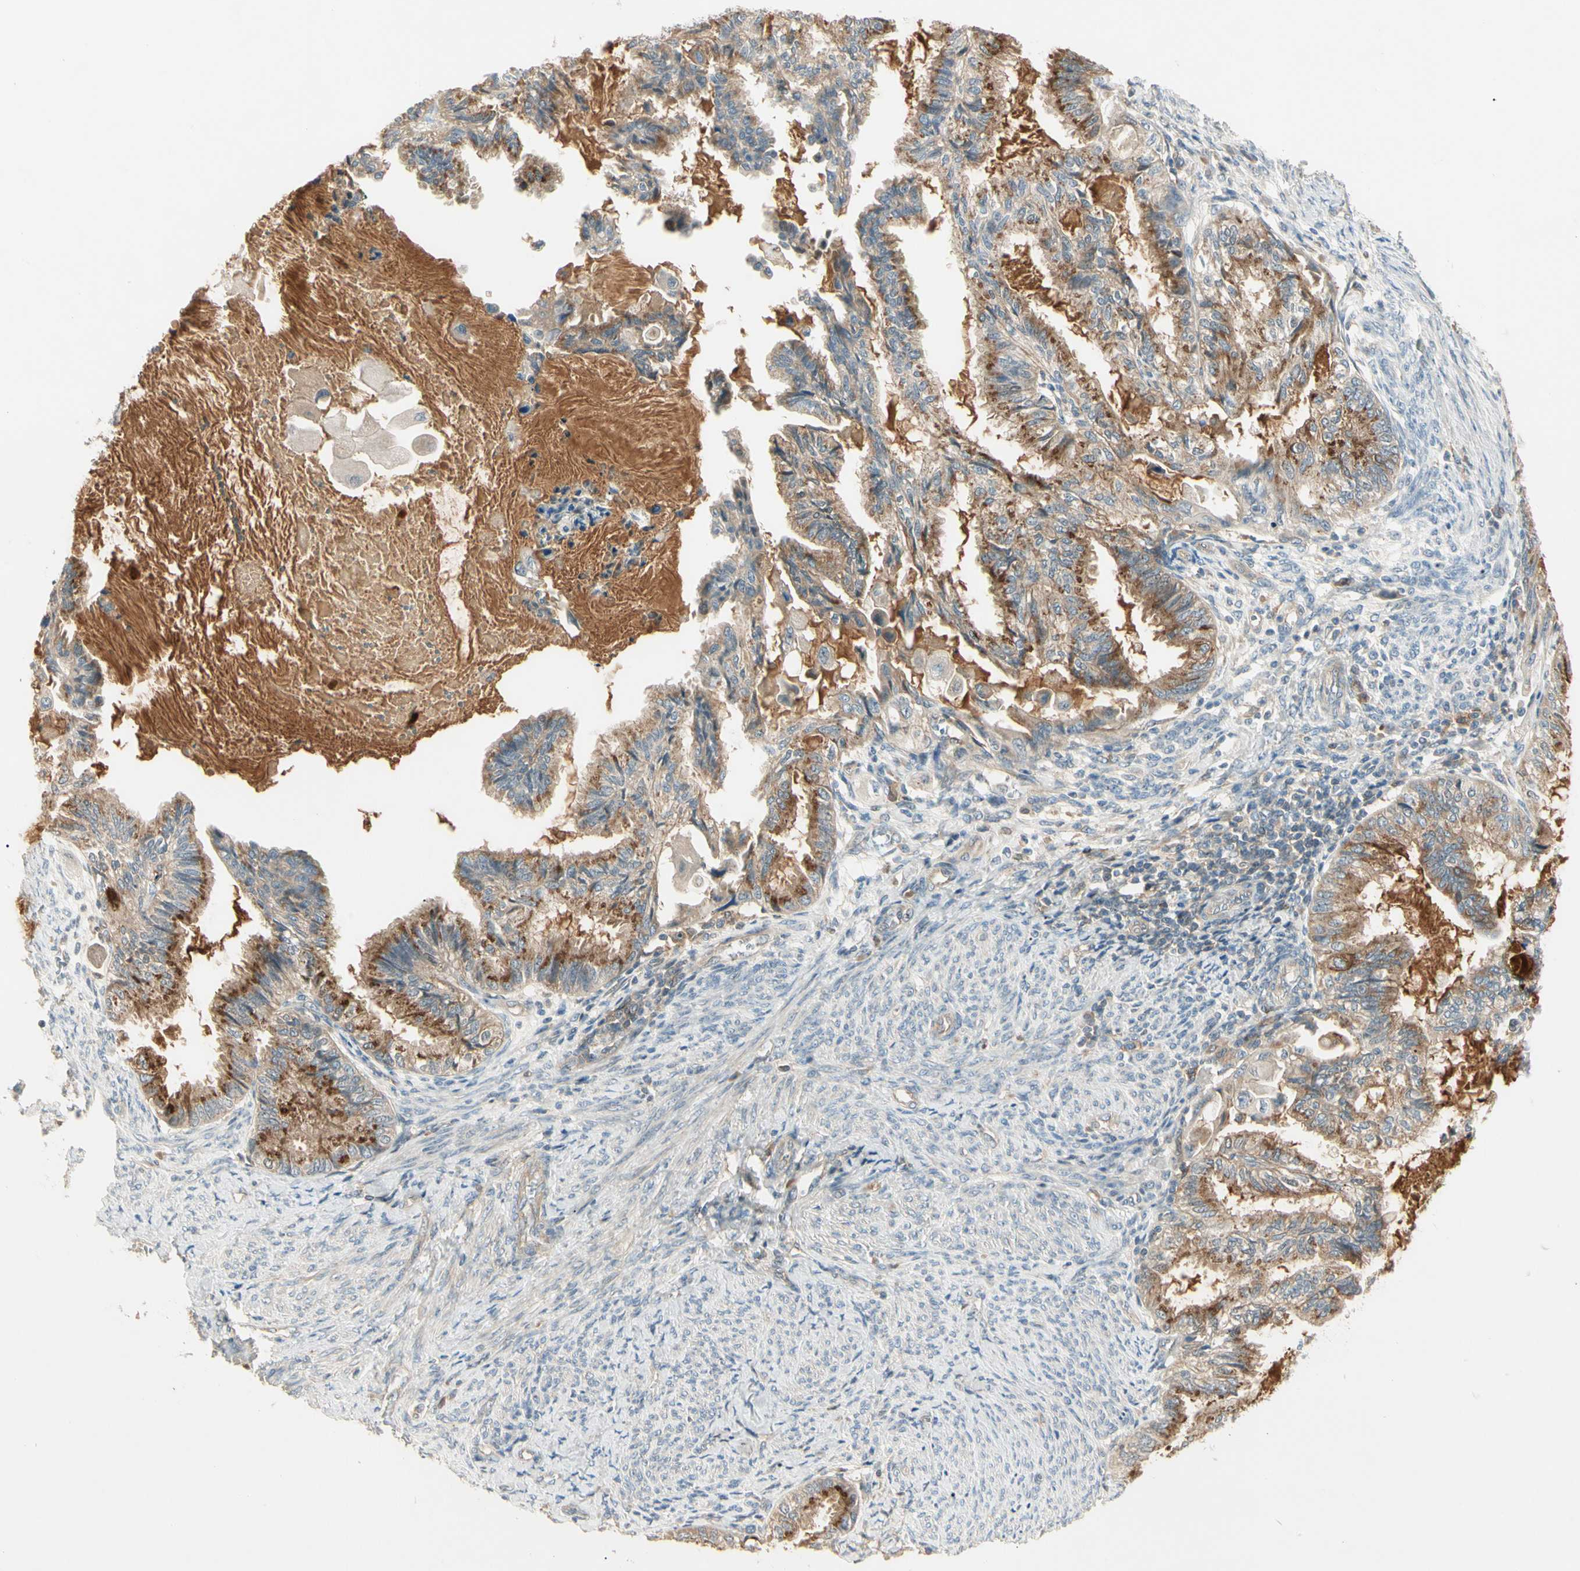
{"staining": {"intensity": "moderate", "quantity": ">75%", "location": "cytoplasmic/membranous"}, "tissue": "cervical cancer", "cell_type": "Tumor cells", "image_type": "cancer", "snomed": [{"axis": "morphology", "description": "Normal tissue, NOS"}, {"axis": "morphology", "description": "Adenocarcinoma, NOS"}, {"axis": "topography", "description": "Cervix"}, {"axis": "topography", "description": "Endometrium"}], "caption": "Immunohistochemistry (IHC) micrograph of neoplastic tissue: human cervical cancer (adenocarcinoma) stained using IHC shows medium levels of moderate protein expression localized specifically in the cytoplasmic/membranous of tumor cells, appearing as a cytoplasmic/membranous brown color.", "gene": "F2R", "patient": {"sex": "female", "age": 86}}